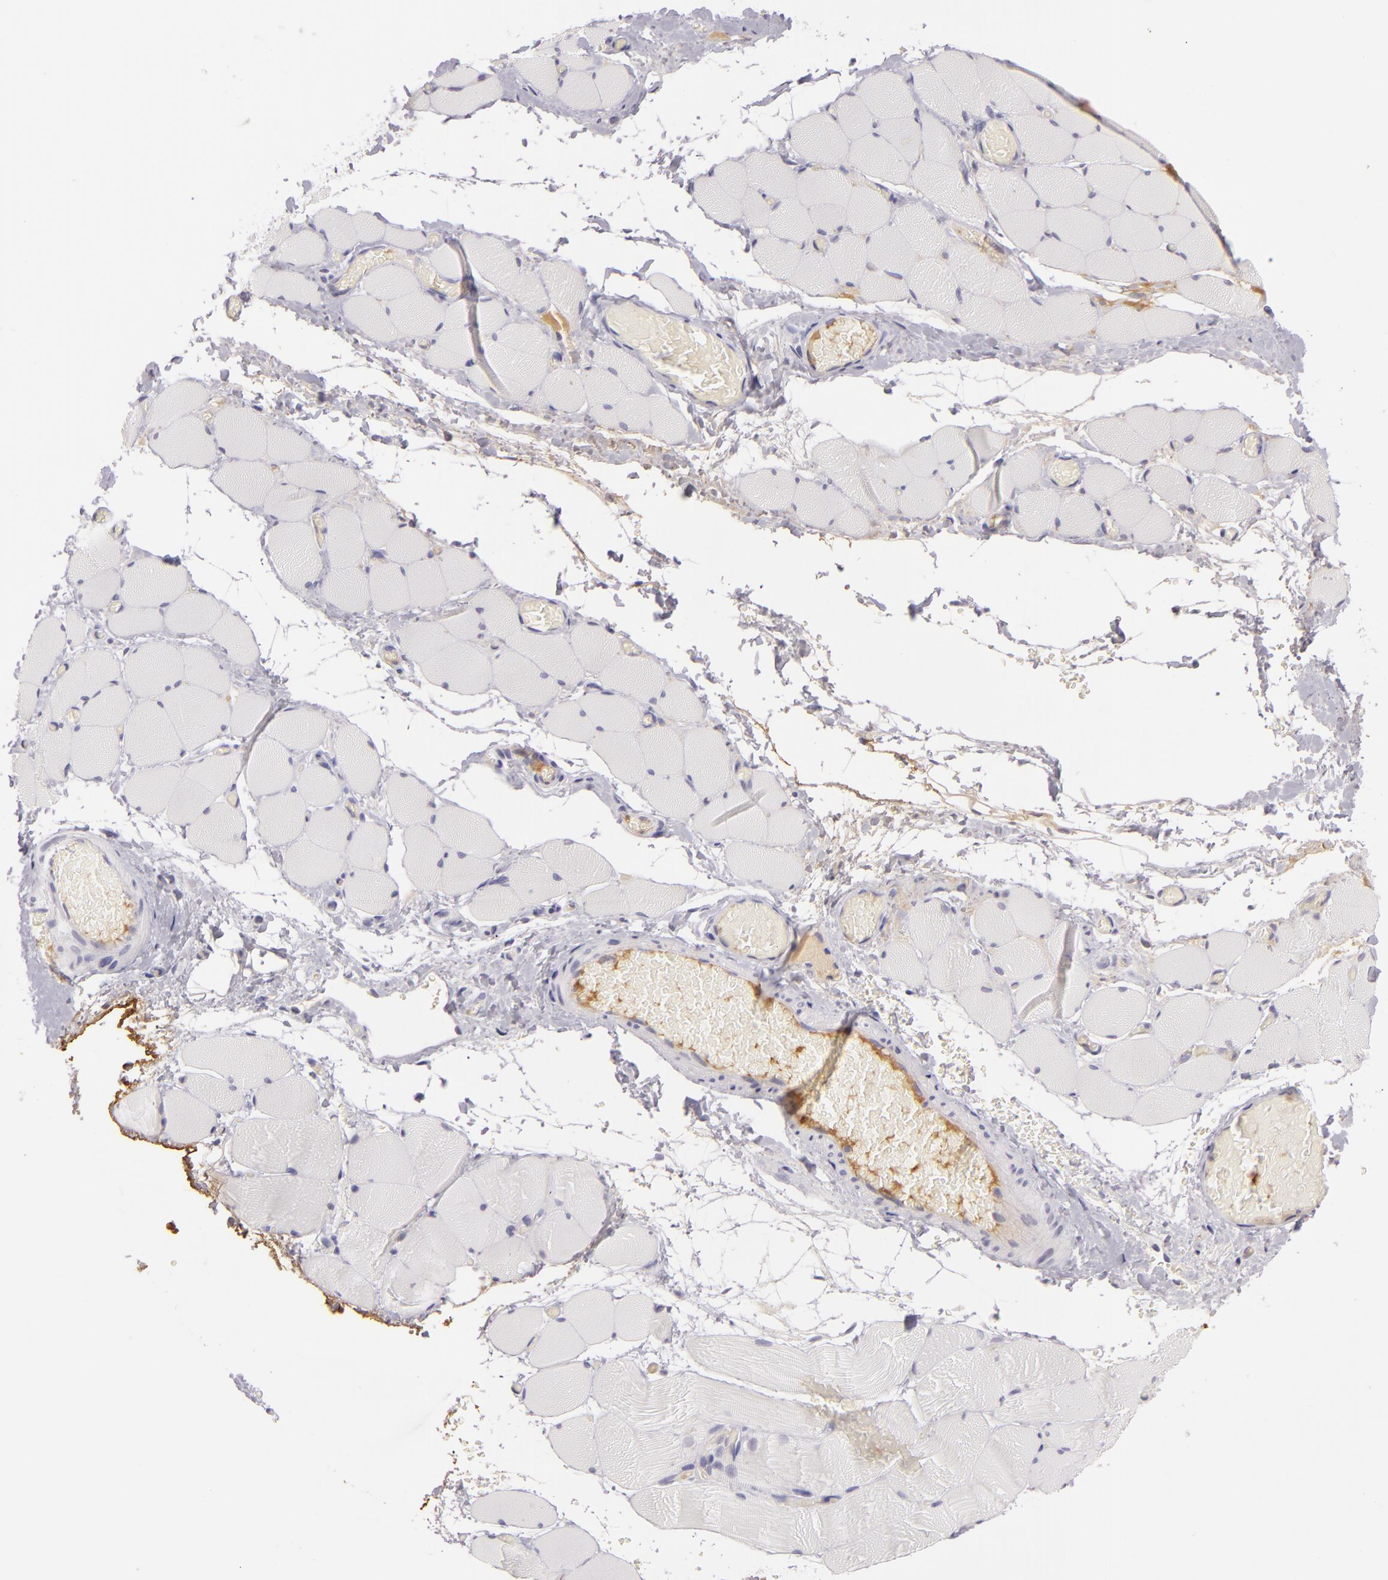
{"staining": {"intensity": "negative", "quantity": "none", "location": "none"}, "tissue": "skeletal muscle", "cell_type": "Myocytes", "image_type": "normal", "snomed": [{"axis": "morphology", "description": "Normal tissue, NOS"}, {"axis": "topography", "description": "Skeletal muscle"}, {"axis": "topography", "description": "Soft tissue"}], "caption": "Immunohistochemistry histopathology image of normal skeletal muscle: human skeletal muscle stained with DAB exhibits no significant protein expression in myocytes.", "gene": "CTNNB1", "patient": {"sex": "female", "age": 58}}